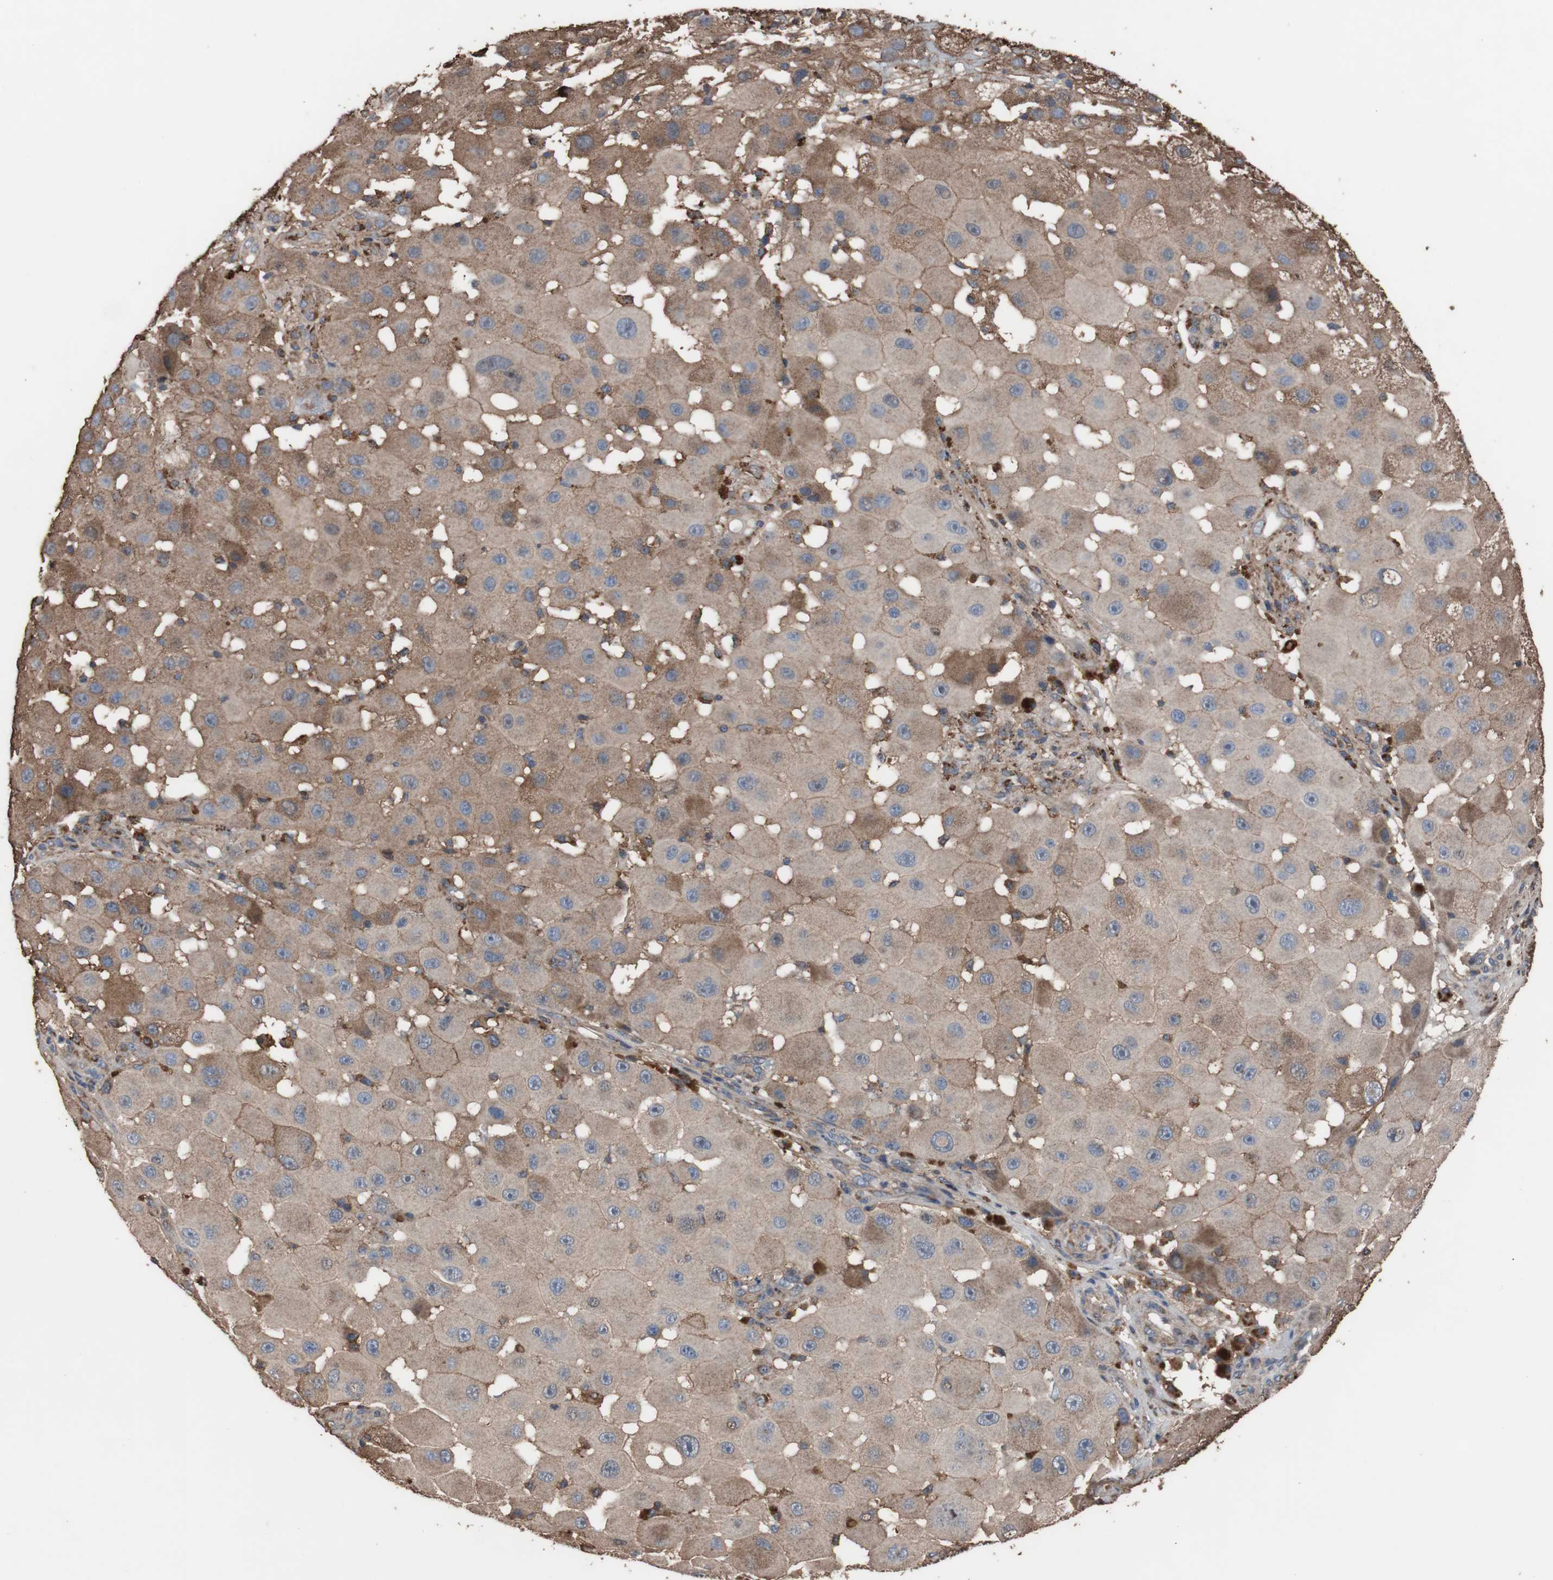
{"staining": {"intensity": "moderate", "quantity": ">75%", "location": "cytoplasmic/membranous"}, "tissue": "melanoma", "cell_type": "Tumor cells", "image_type": "cancer", "snomed": [{"axis": "morphology", "description": "Malignant melanoma, NOS"}, {"axis": "topography", "description": "Skin"}], "caption": "Protein expression analysis of malignant melanoma shows moderate cytoplasmic/membranous positivity in about >75% of tumor cells.", "gene": "COL6A2", "patient": {"sex": "female", "age": 81}}